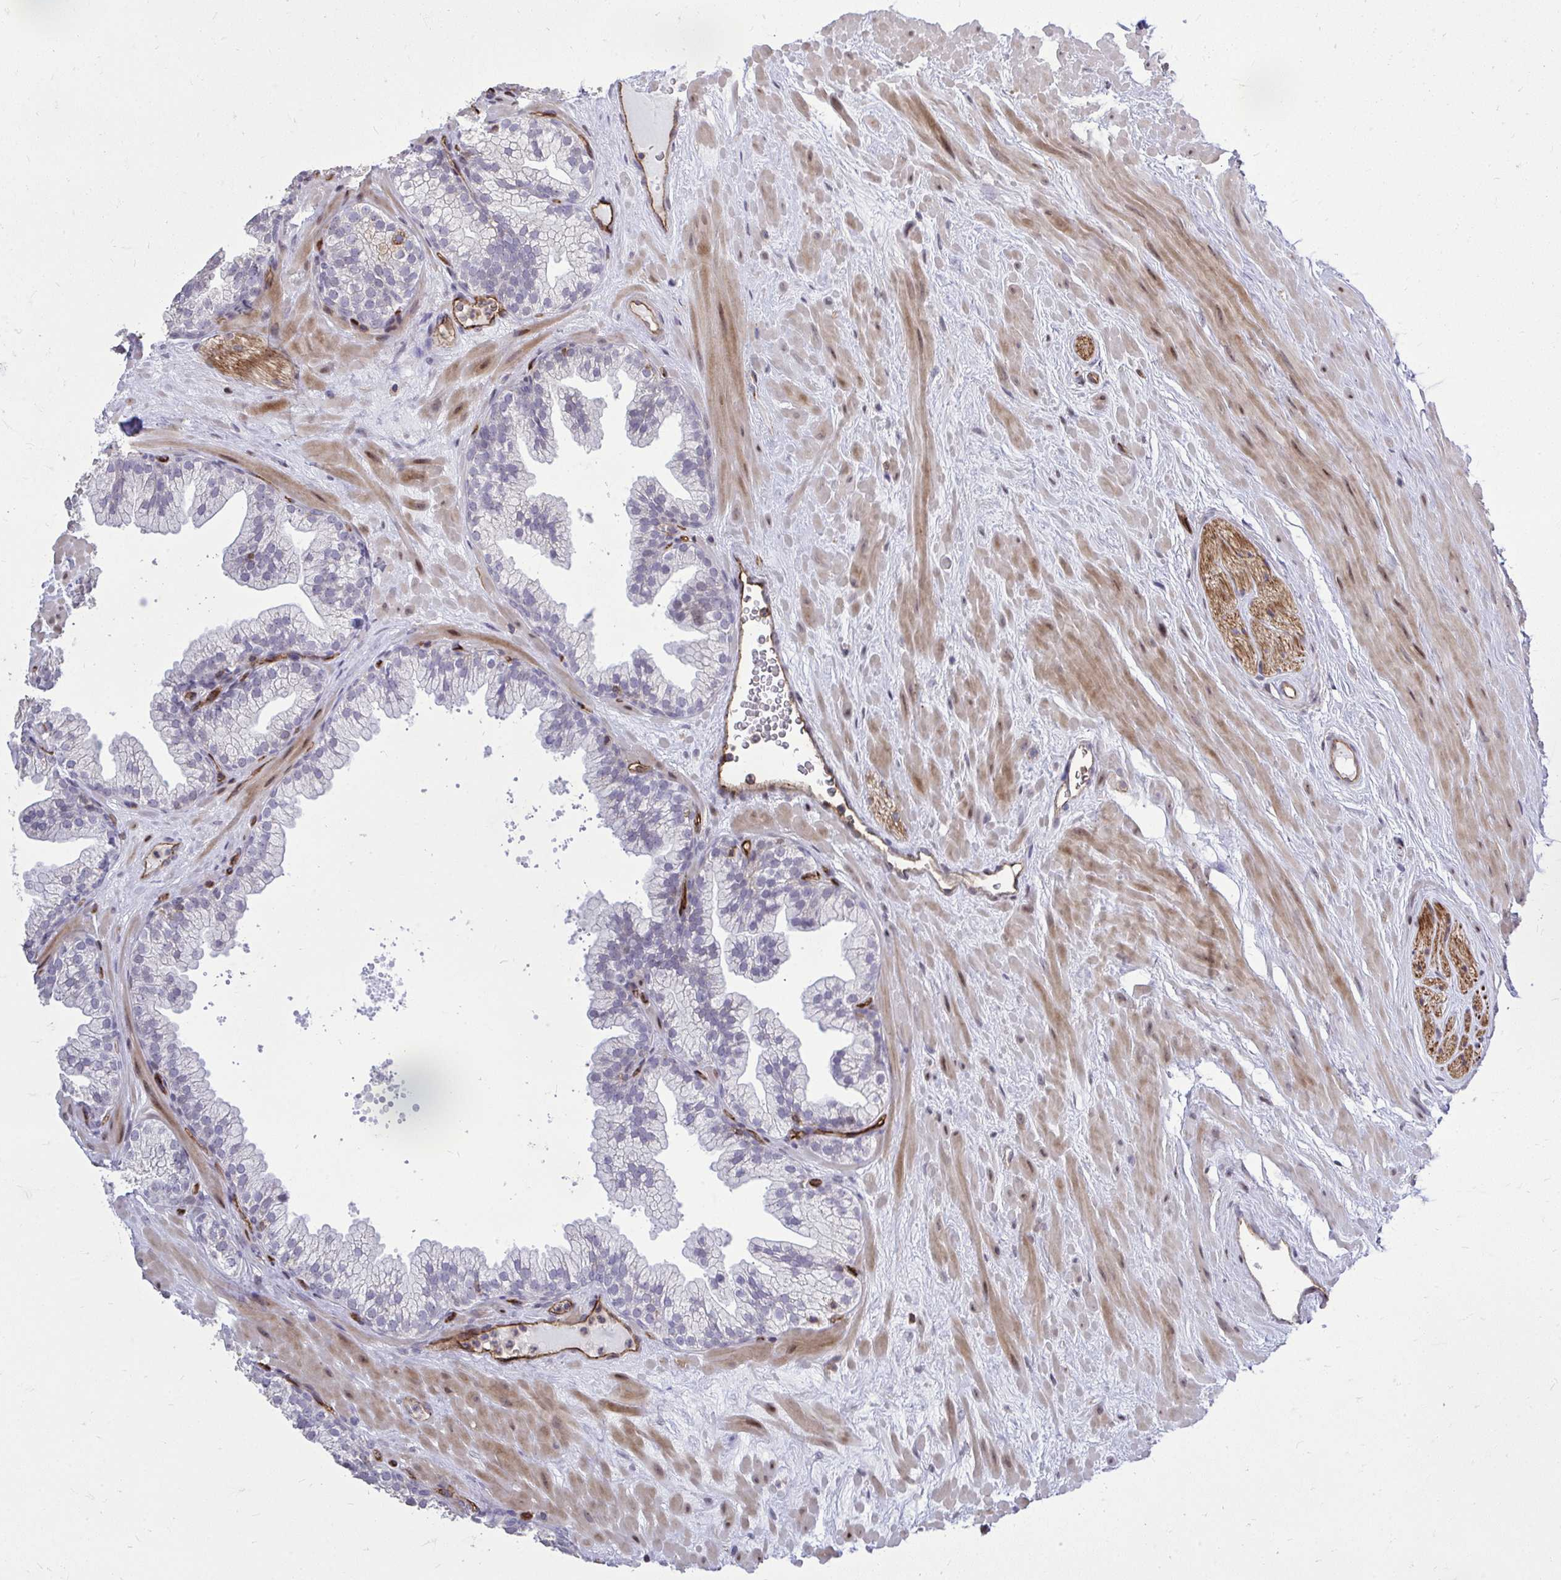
{"staining": {"intensity": "moderate", "quantity": "<25%", "location": "nuclear"}, "tissue": "prostate", "cell_type": "Glandular cells", "image_type": "normal", "snomed": [{"axis": "morphology", "description": "Normal tissue, NOS"}, {"axis": "topography", "description": "Prostate"}, {"axis": "topography", "description": "Peripheral nerve tissue"}], "caption": "IHC (DAB) staining of normal human prostate exhibits moderate nuclear protein expression in approximately <25% of glandular cells. (Stains: DAB (3,3'-diaminobenzidine) in brown, nuclei in blue, Microscopy: brightfield microscopy at high magnification).", "gene": "FOXN3", "patient": {"sex": "male", "age": 61}}